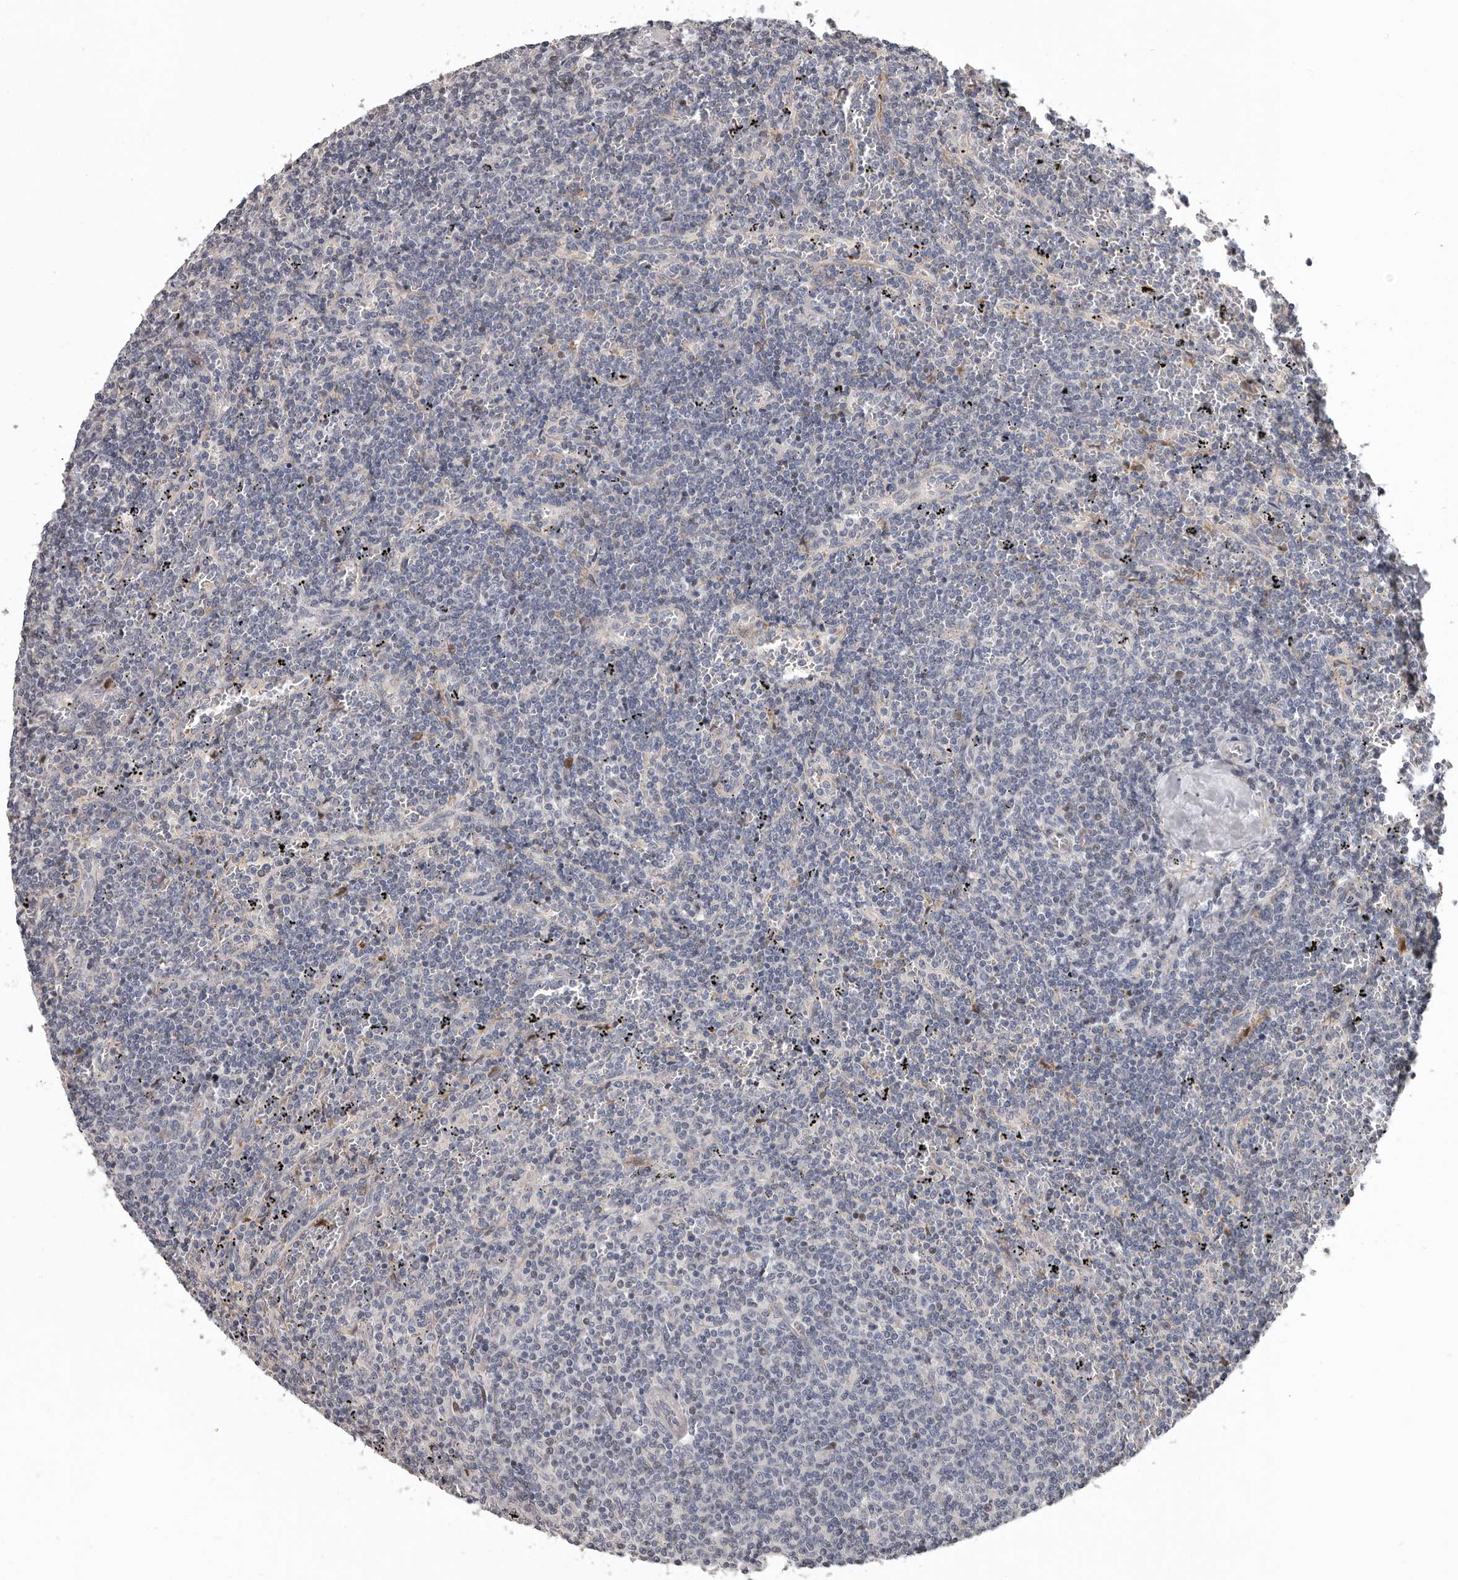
{"staining": {"intensity": "negative", "quantity": "none", "location": "none"}, "tissue": "lymphoma", "cell_type": "Tumor cells", "image_type": "cancer", "snomed": [{"axis": "morphology", "description": "Malignant lymphoma, non-Hodgkin's type, Low grade"}, {"axis": "topography", "description": "Spleen"}], "caption": "IHC photomicrograph of neoplastic tissue: human lymphoma stained with DAB (3,3'-diaminobenzidine) displays no significant protein expression in tumor cells. The staining was performed using DAB (3,3'-diaminobenzidine) to visualize the protein expression in brown, while the nuclei were stained in blue with hematoxylin (Magnification: 20x).", "gene": "RNF217", "patient": {"sex": "female", "age": 50}}